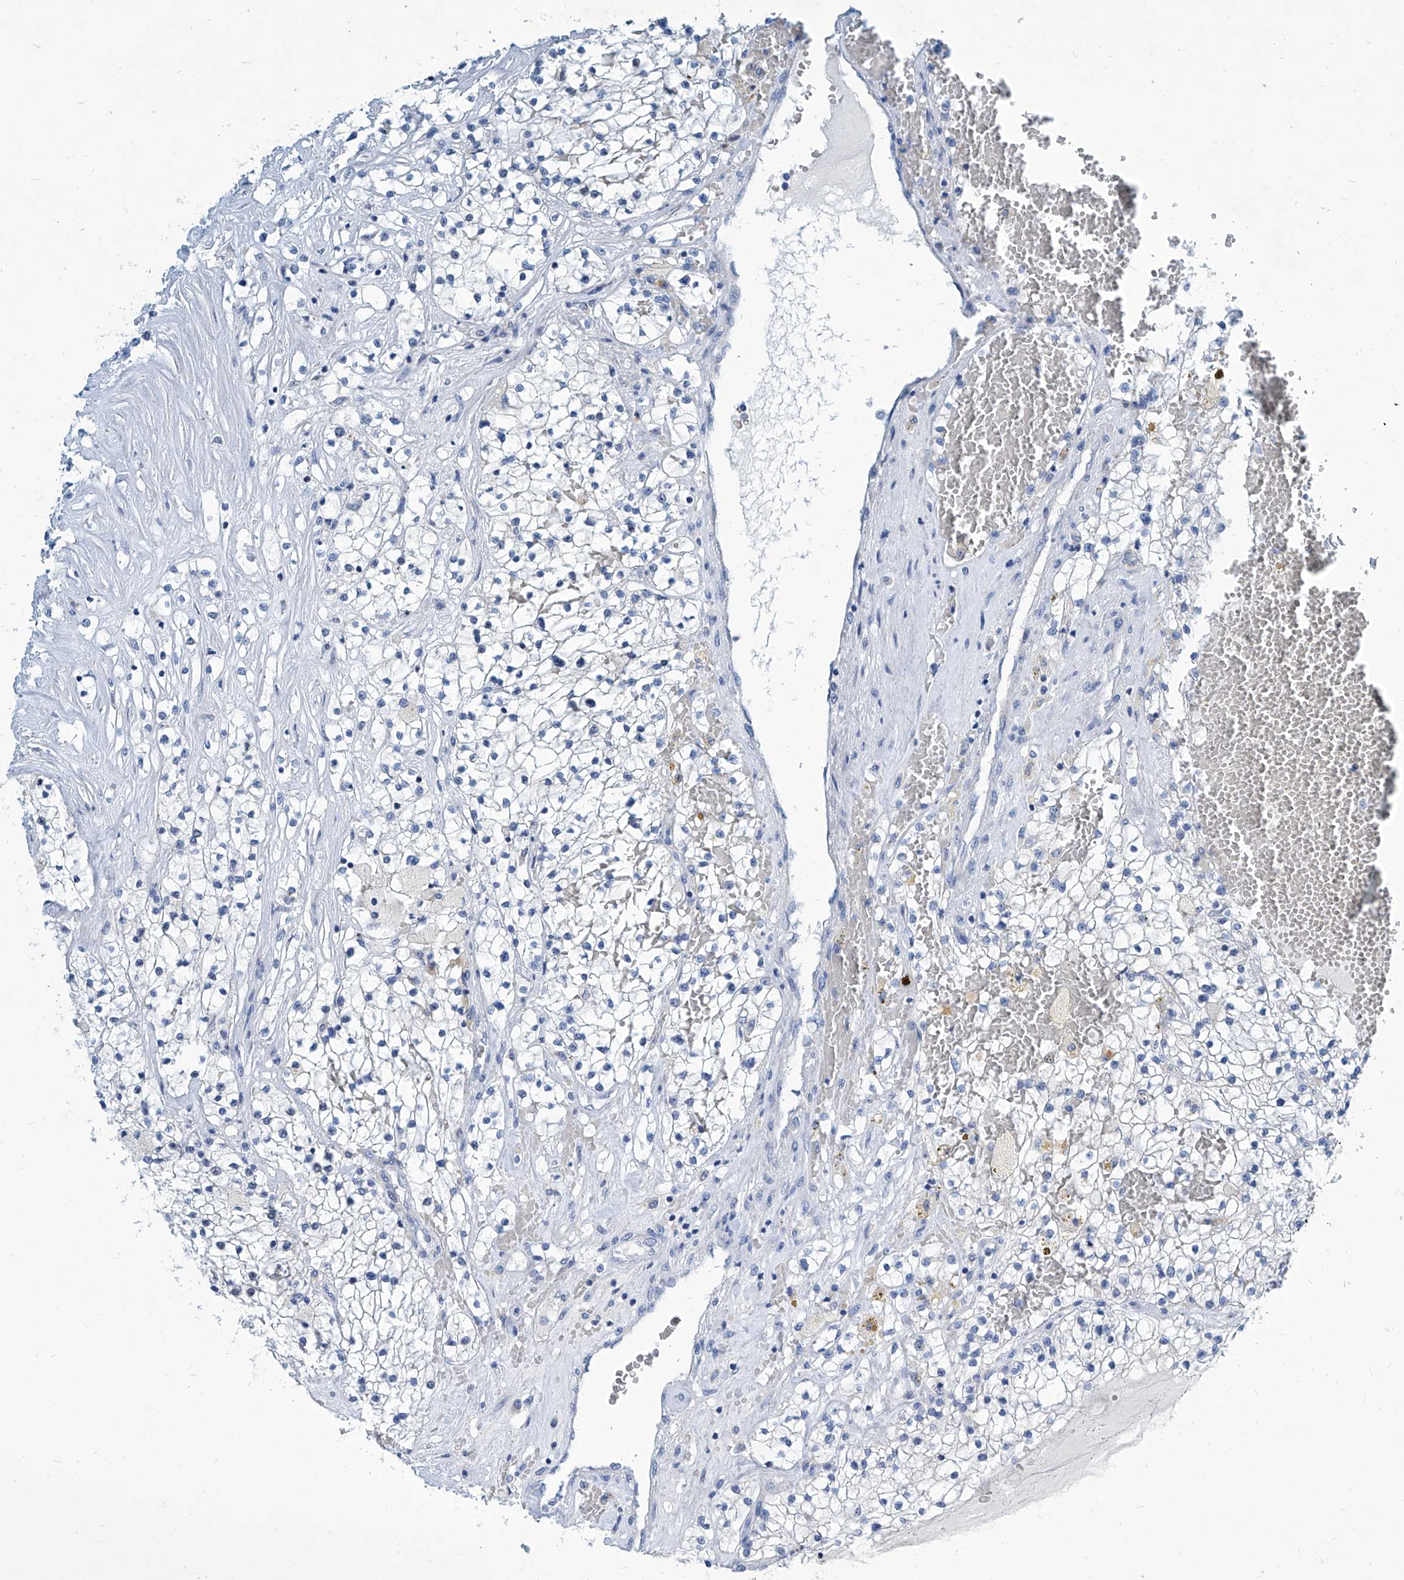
{"staining": {"intensity": "negative", "quantity": "none", "location": "none"}, "tissue": "renal cancer", "cell_type": "Tumor cells", "image_type": "cancer", "snomed": [{"axis": "morphology", "description": "Normal tissue, NOS"}, {"axis": "morphology", "description": "Adenocarcinoma, NOS"}, {"axis": "topography", "description": "Kidney"}], "caption": "DAB immunohistochemical staining of adenocarcinoma (renal) demonstrates no significant staining in tumor cells.", "gene": "ZNF519", "patient": {"sex": "male", "age": 68}}